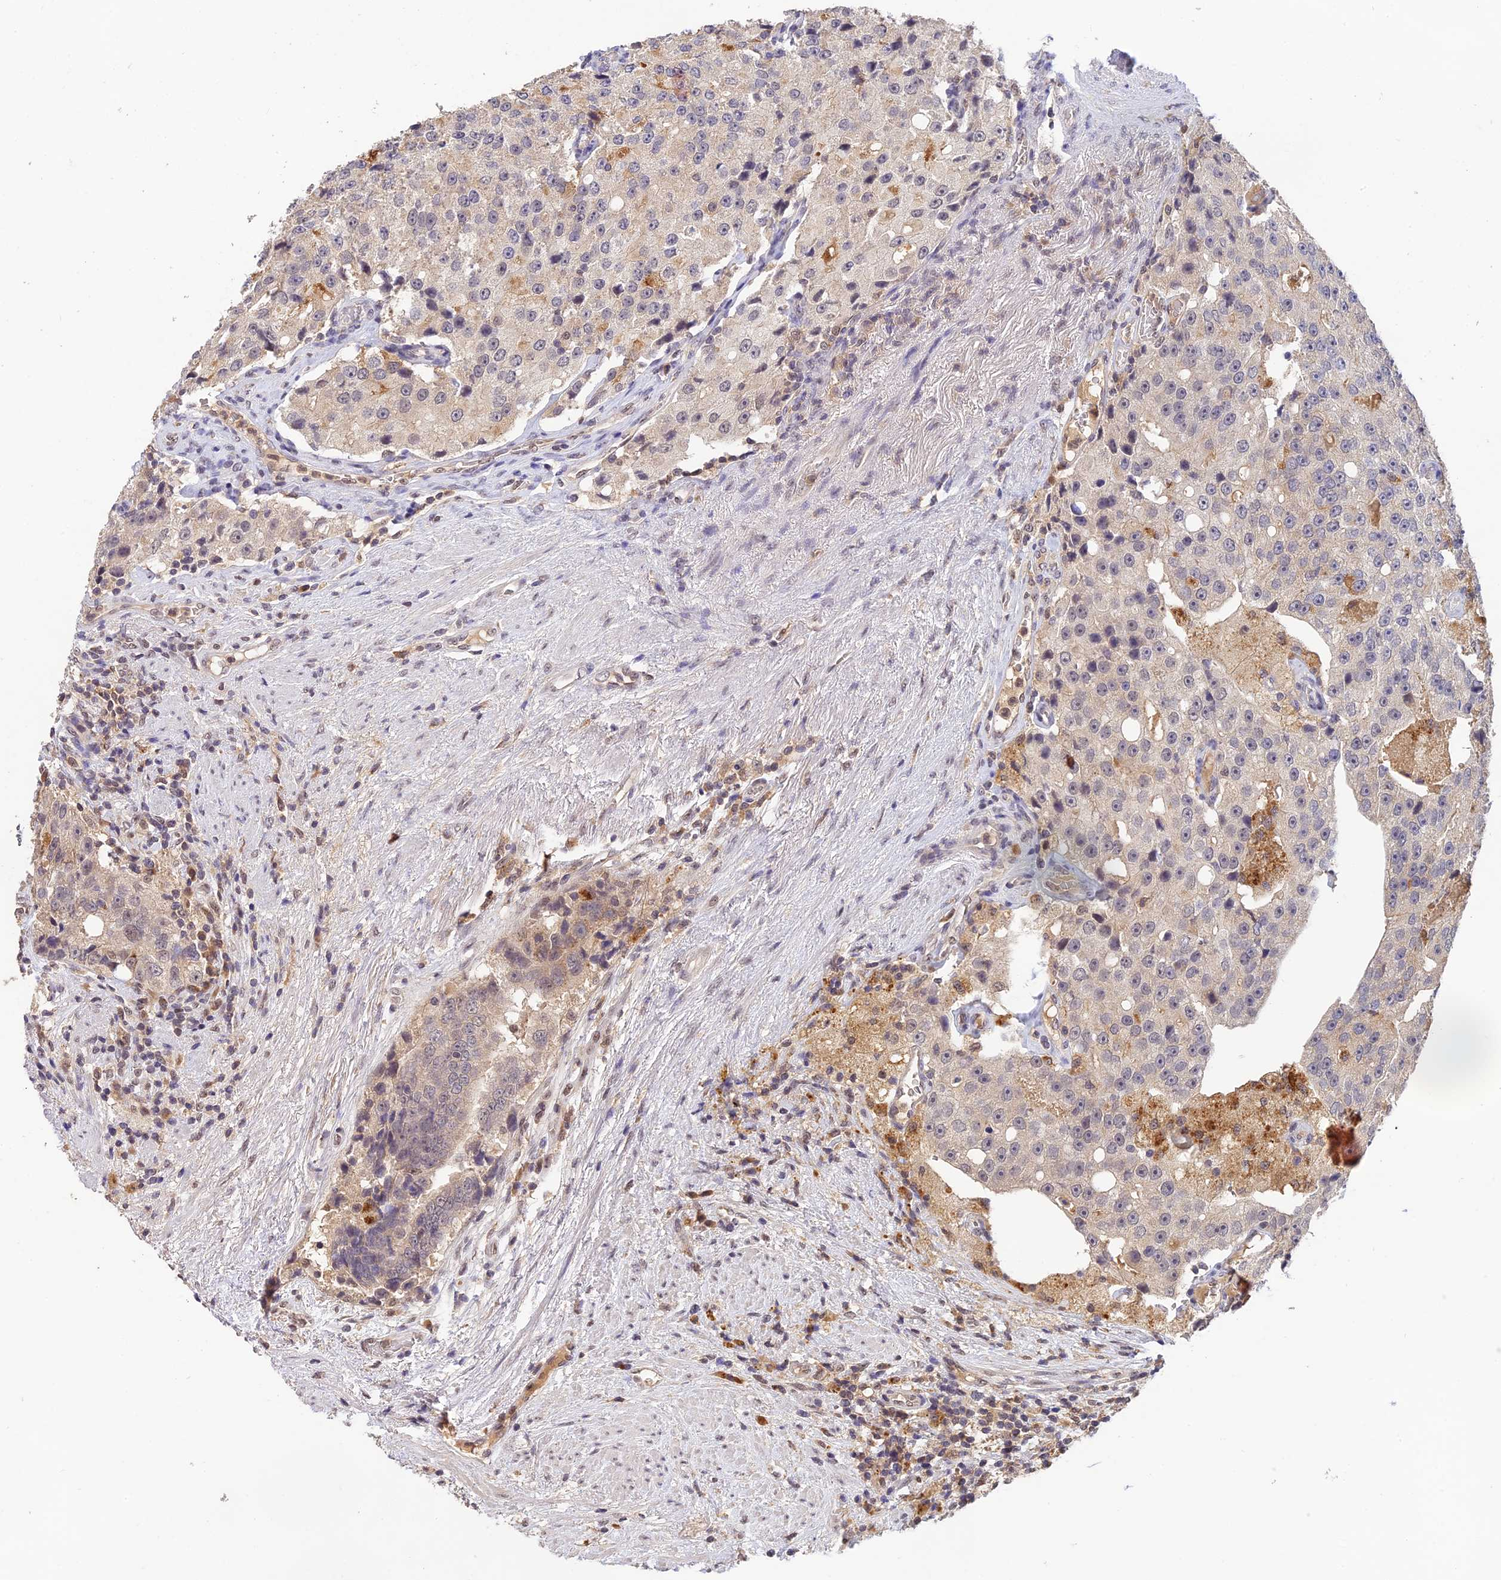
{"staining": {"intensity": "negative", "quantity": "none", "location": "none"}, "tissue": "prostate cancer", "cell_type": "Tumor cells", "image_type": "cancer", "snomed": [{"axis": "morphology", "description": "Adenocarcinoma, High grade"}, {"axis": "topography", "description": "Prostate"}], "caption": "An IHC photomicrograph of high-grade adenocarcinoma (prostate) is shown. There is no staining in tumor cells of high-grade adenocarcinoma (prostate).", "gene": "ZNF436", "patient": {"sex": "male", "age": 70}}